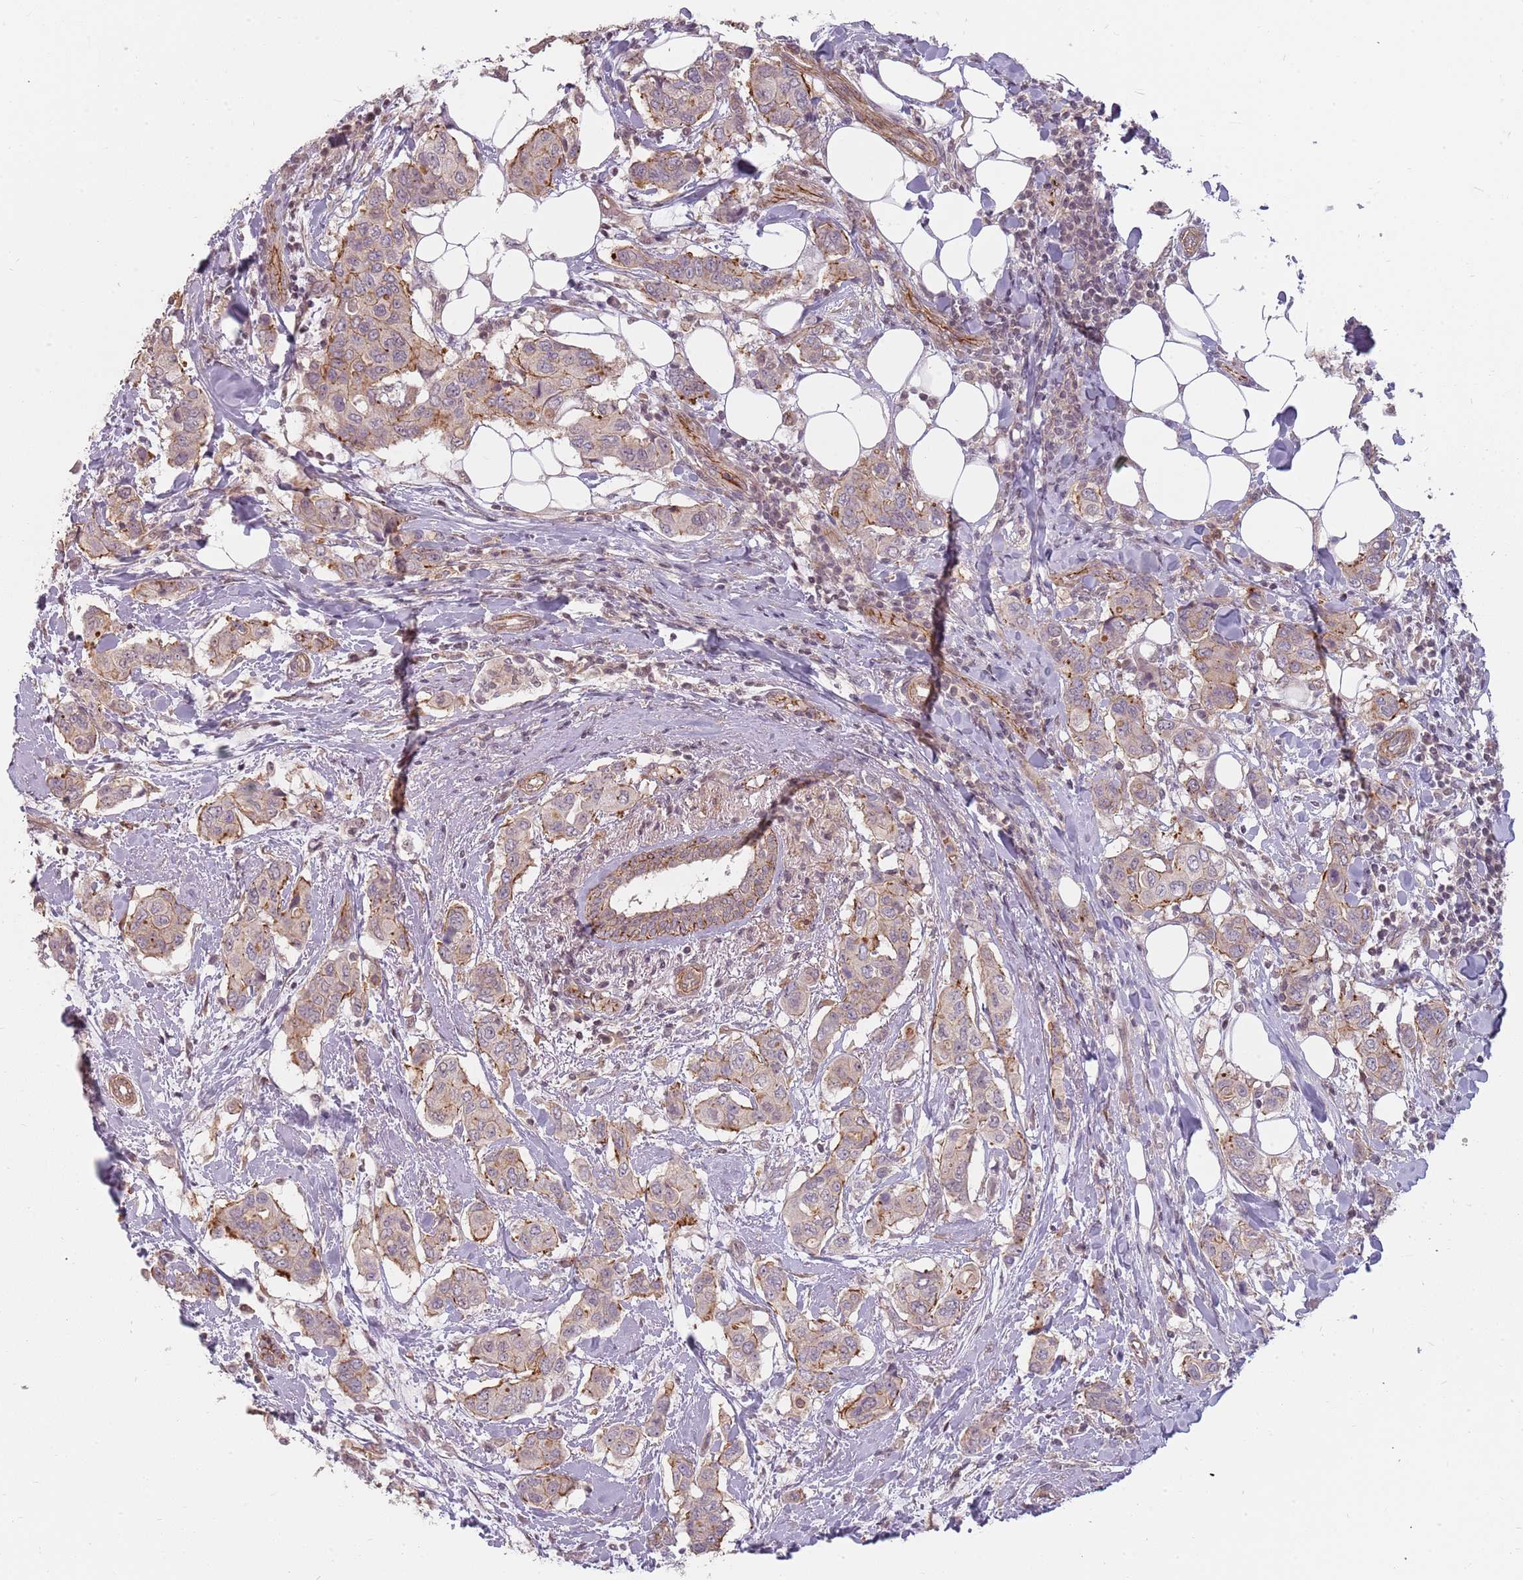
{"staining": {"intensity": "moderate", "quantity": "<25%", "location": "cytoplasmic/membranous"}, "tissue": "breast cancer", "cell_type": "Tumor cells", "image_type": "cancer", "snomed": [{"axis": "morphology", "description": "Lobular carcinoma"}, {"axis": "topography", "description": "Breast"}], "caption": "DAB (3,3'-diaminobenzidine) immunohistochemical staining of human breast lobular carcinoma exhibits moderate cytoplasmic/membranous protein positivity in approximately <25% of tumor cells.", "gene": "PPP1R14C", "patient": {"sex": "female", "age": 51}}